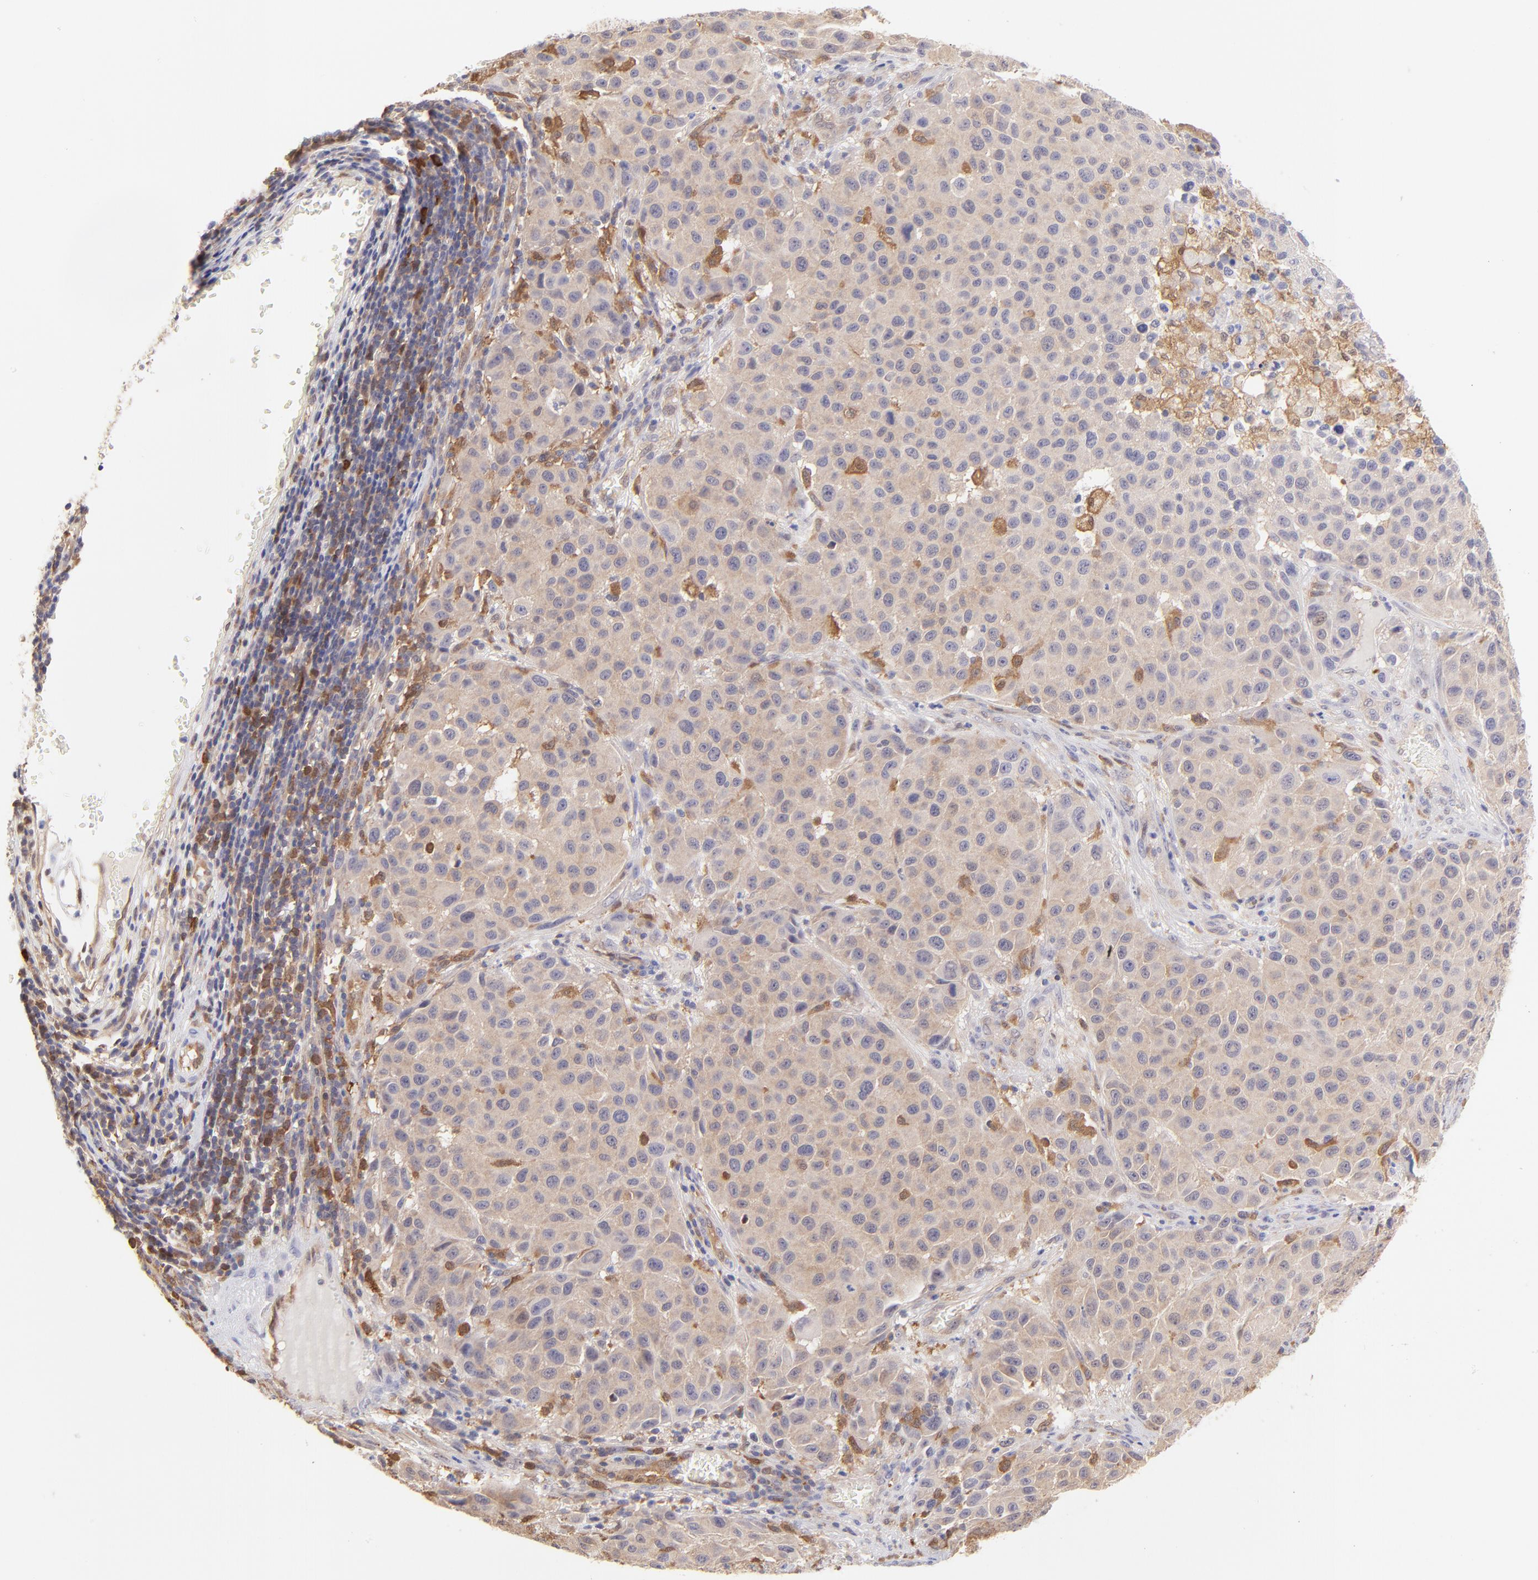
{"staining": {"intensity": "weak", "quantity": ">75%", "location": "cytoplasmic/membranous"}, "tissue": "melanoma", "cell_type": "Tumor cells", "image_type": "cancer", "snomed": [{"axis": "morphology", "description": "Malignant melanoma, Metastatic site"}, {"axis": "topography", "description": "Lymph node"}], "caption": "Weak cytoplasmic/membranous protein positivity is present in approximately >75% of tumor cells in melanoma.", "gene": "HYAL1", "patient": {"sex": "male", "age": 61}}